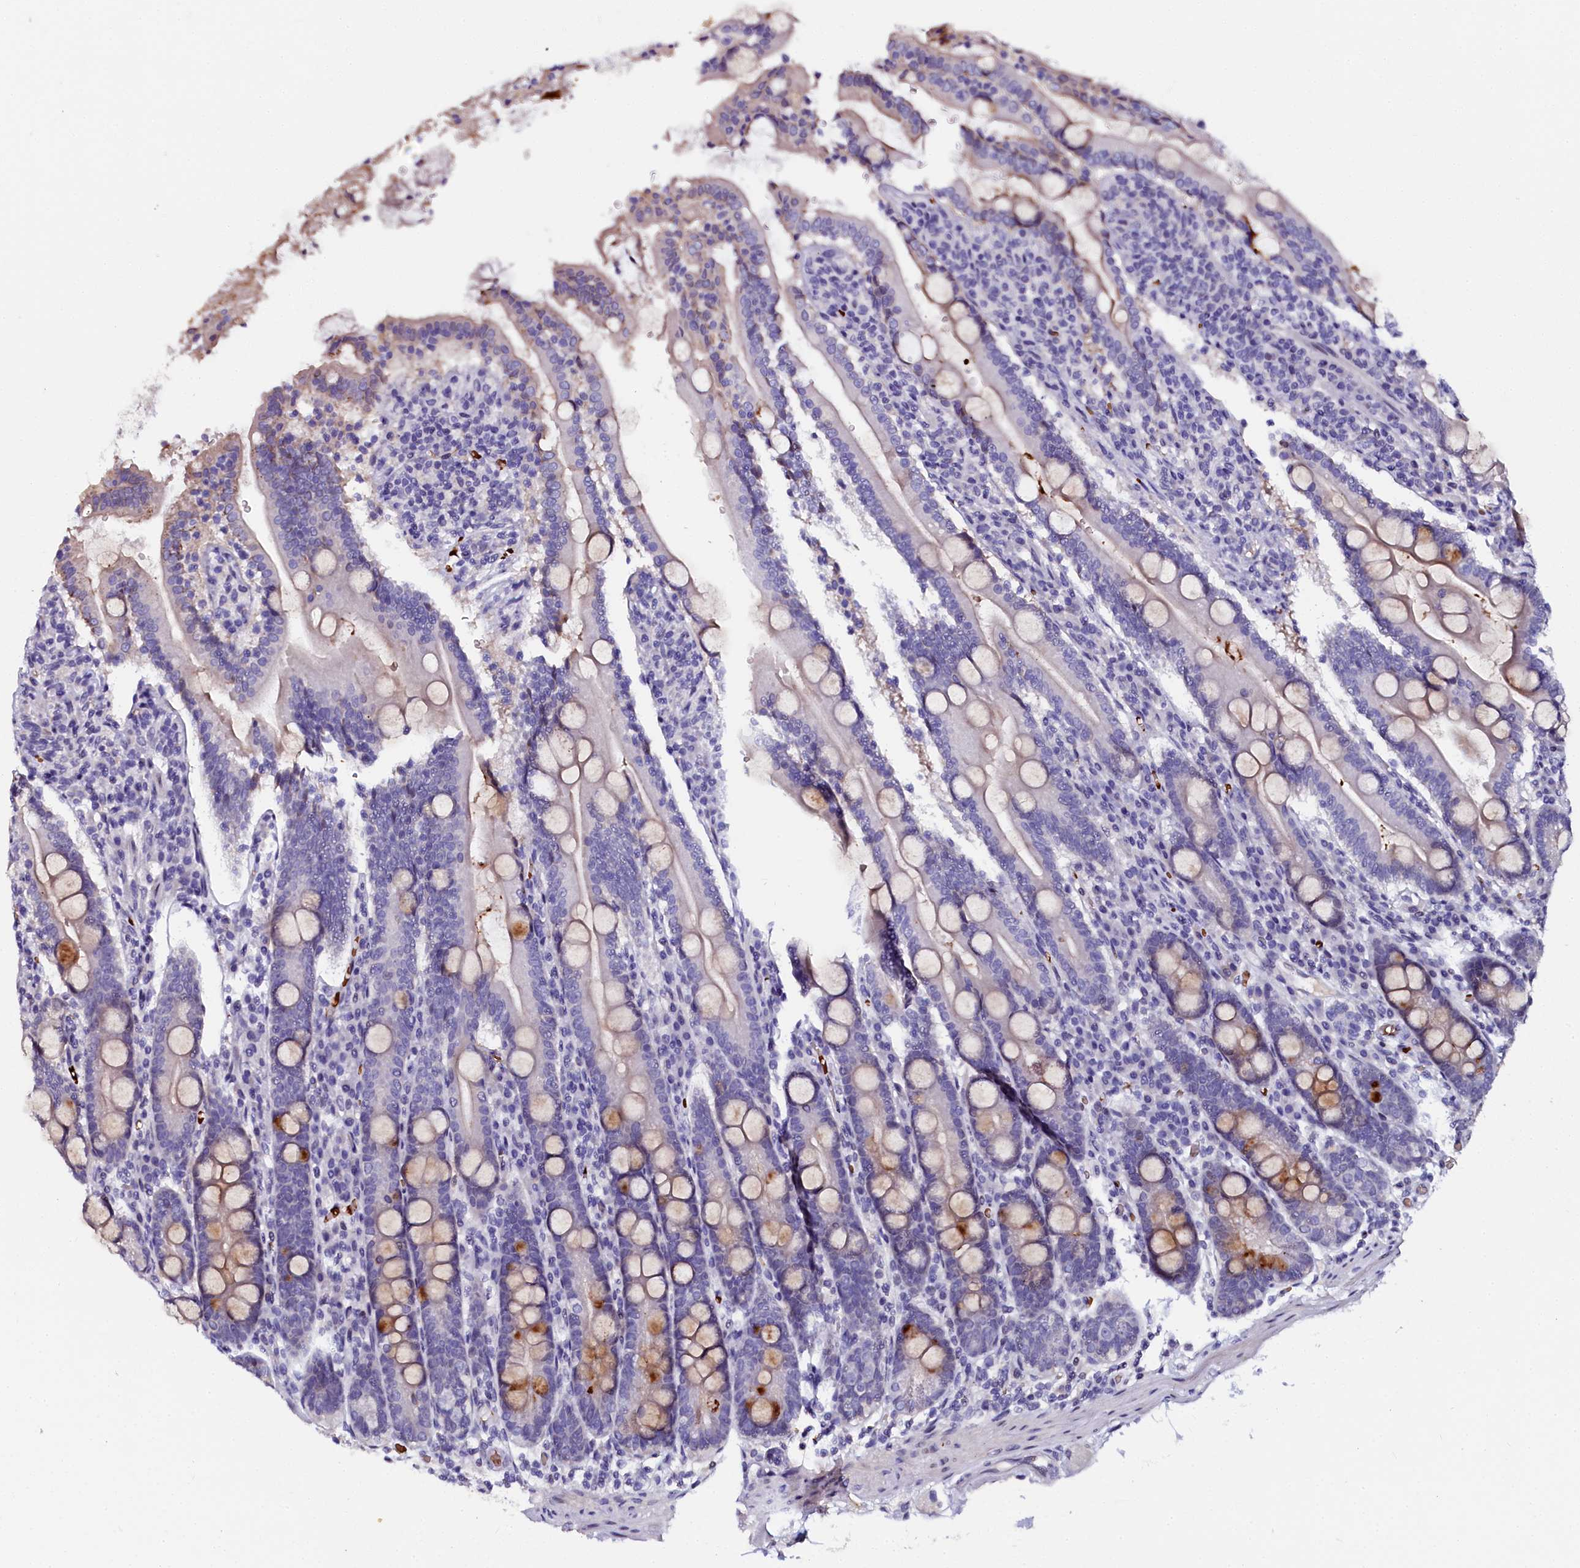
{"staining": {"intensity": "moderate", "quantity": "<25%", "location": "cytoplasmic/membranous"}, "tissue": "duodenum", "cell_type": "Glandular cells", "image_type": "normal", "snomed": [{"axis": "morphology", "description": "Normal tissue, NOS"}, {"axis": "topography", "description": "Duodenum"}], "caption": "DAB immunohistochemical staining of unremarkable human duodenum displays moderate cytoplasmic/membranous protein expression in approximately <25% of glandular cells. The staining is performed using DAB brown chromogen to label protein expression. The nuclei are counter-stained blue using hematoxylin.", "gene": "CTDSPL2", "patient": {"sex": "male", "age": 35}}